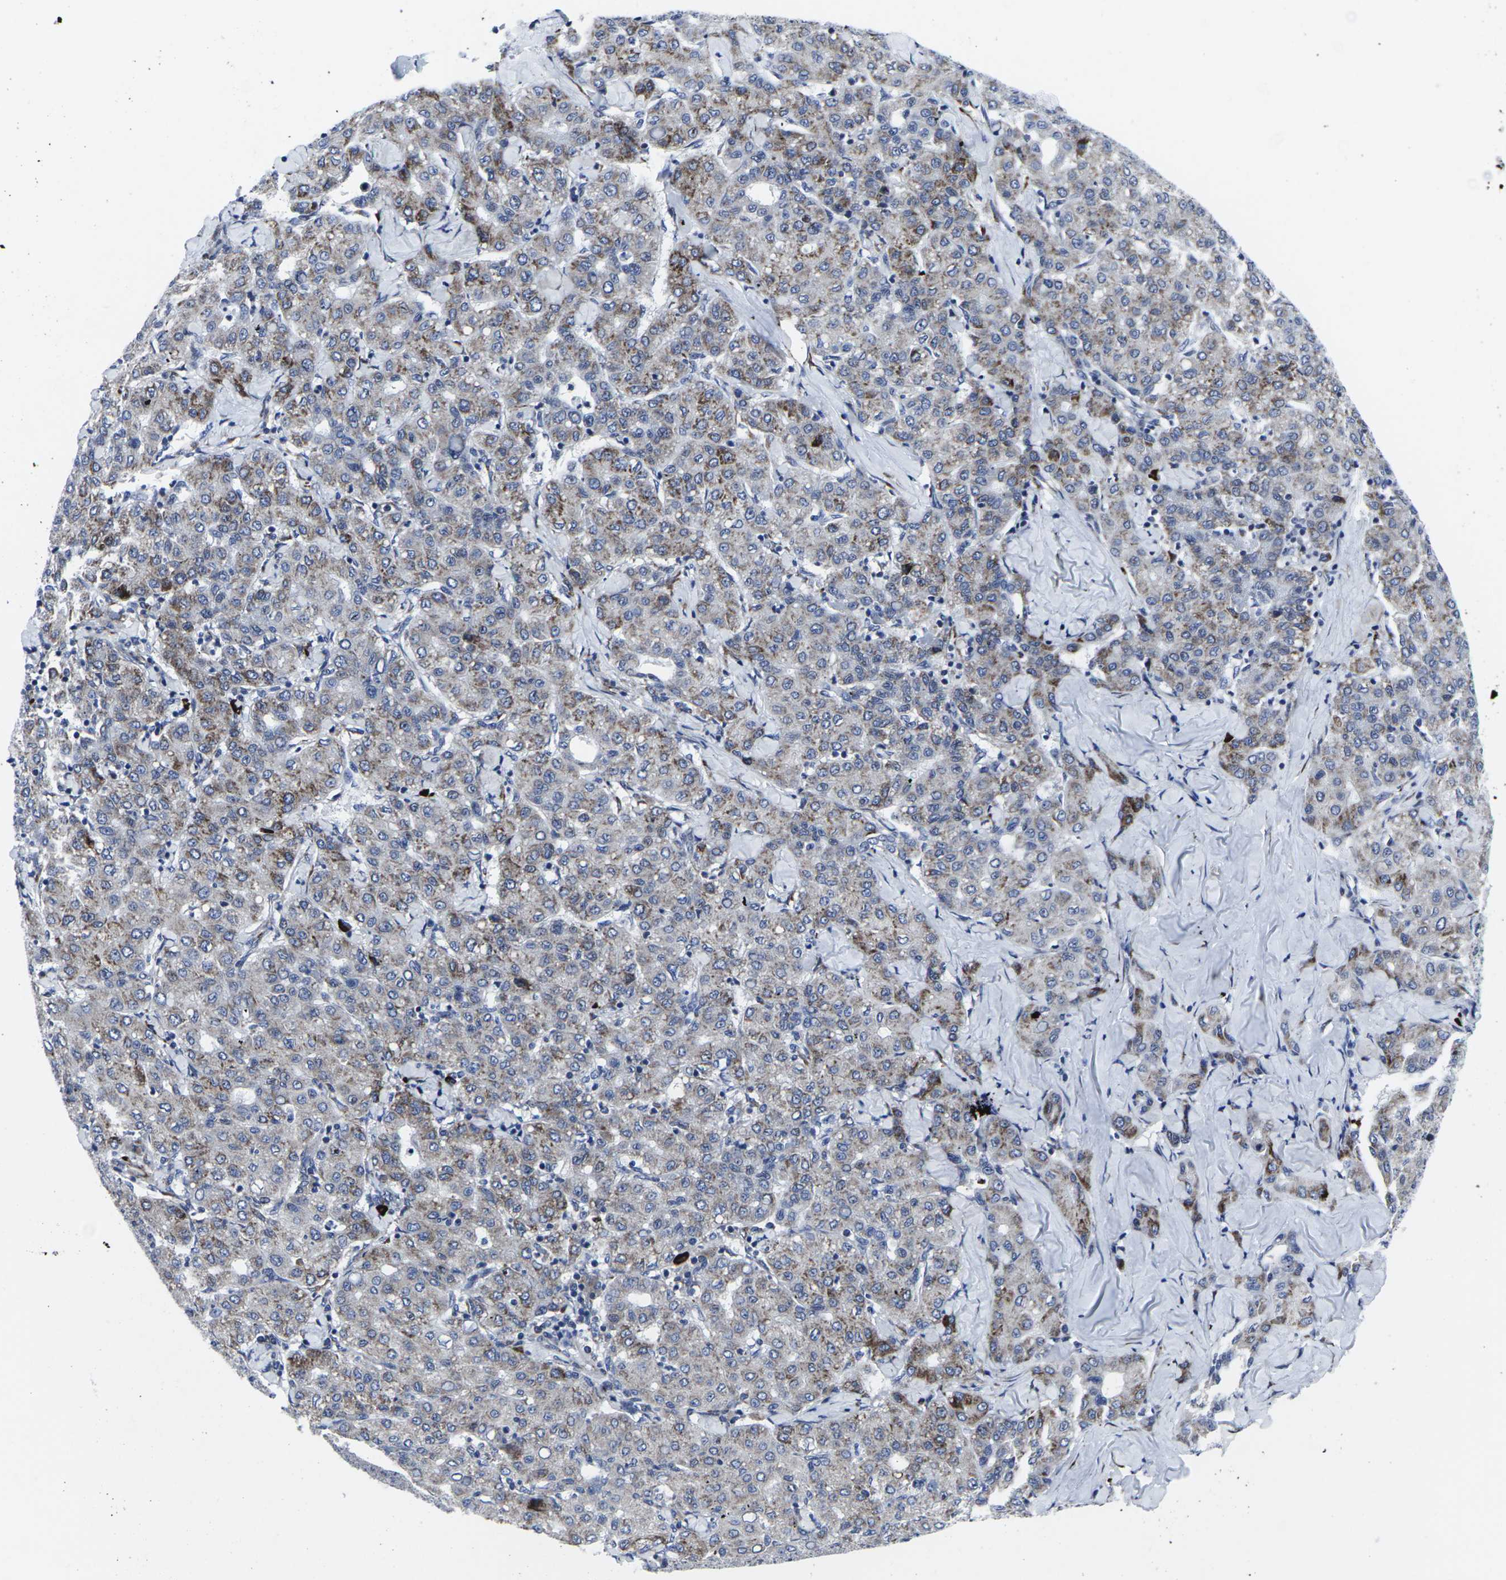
{"staining": {"intensity": "moderate", "quantity": "25%-75%", "location": "cytoplasmic/membranous"}, "tissue": "liver cancer", "cell_type": "Tumor cells", "image_type": "cancer", "snomed": [{"axis": "morphology", "description": "Carcinoma, Hepatocellular, NOS"}, {"axis": "topography", "description": "Liver"}], "caption": "A brown stain highlights moderate cytoplasmic/membranous staining of a protein in liver cancer (hepatocellular carcinoma) tumor cells.", "gene": "RPN1", "patient": {"sex": "male", "age": 65}}